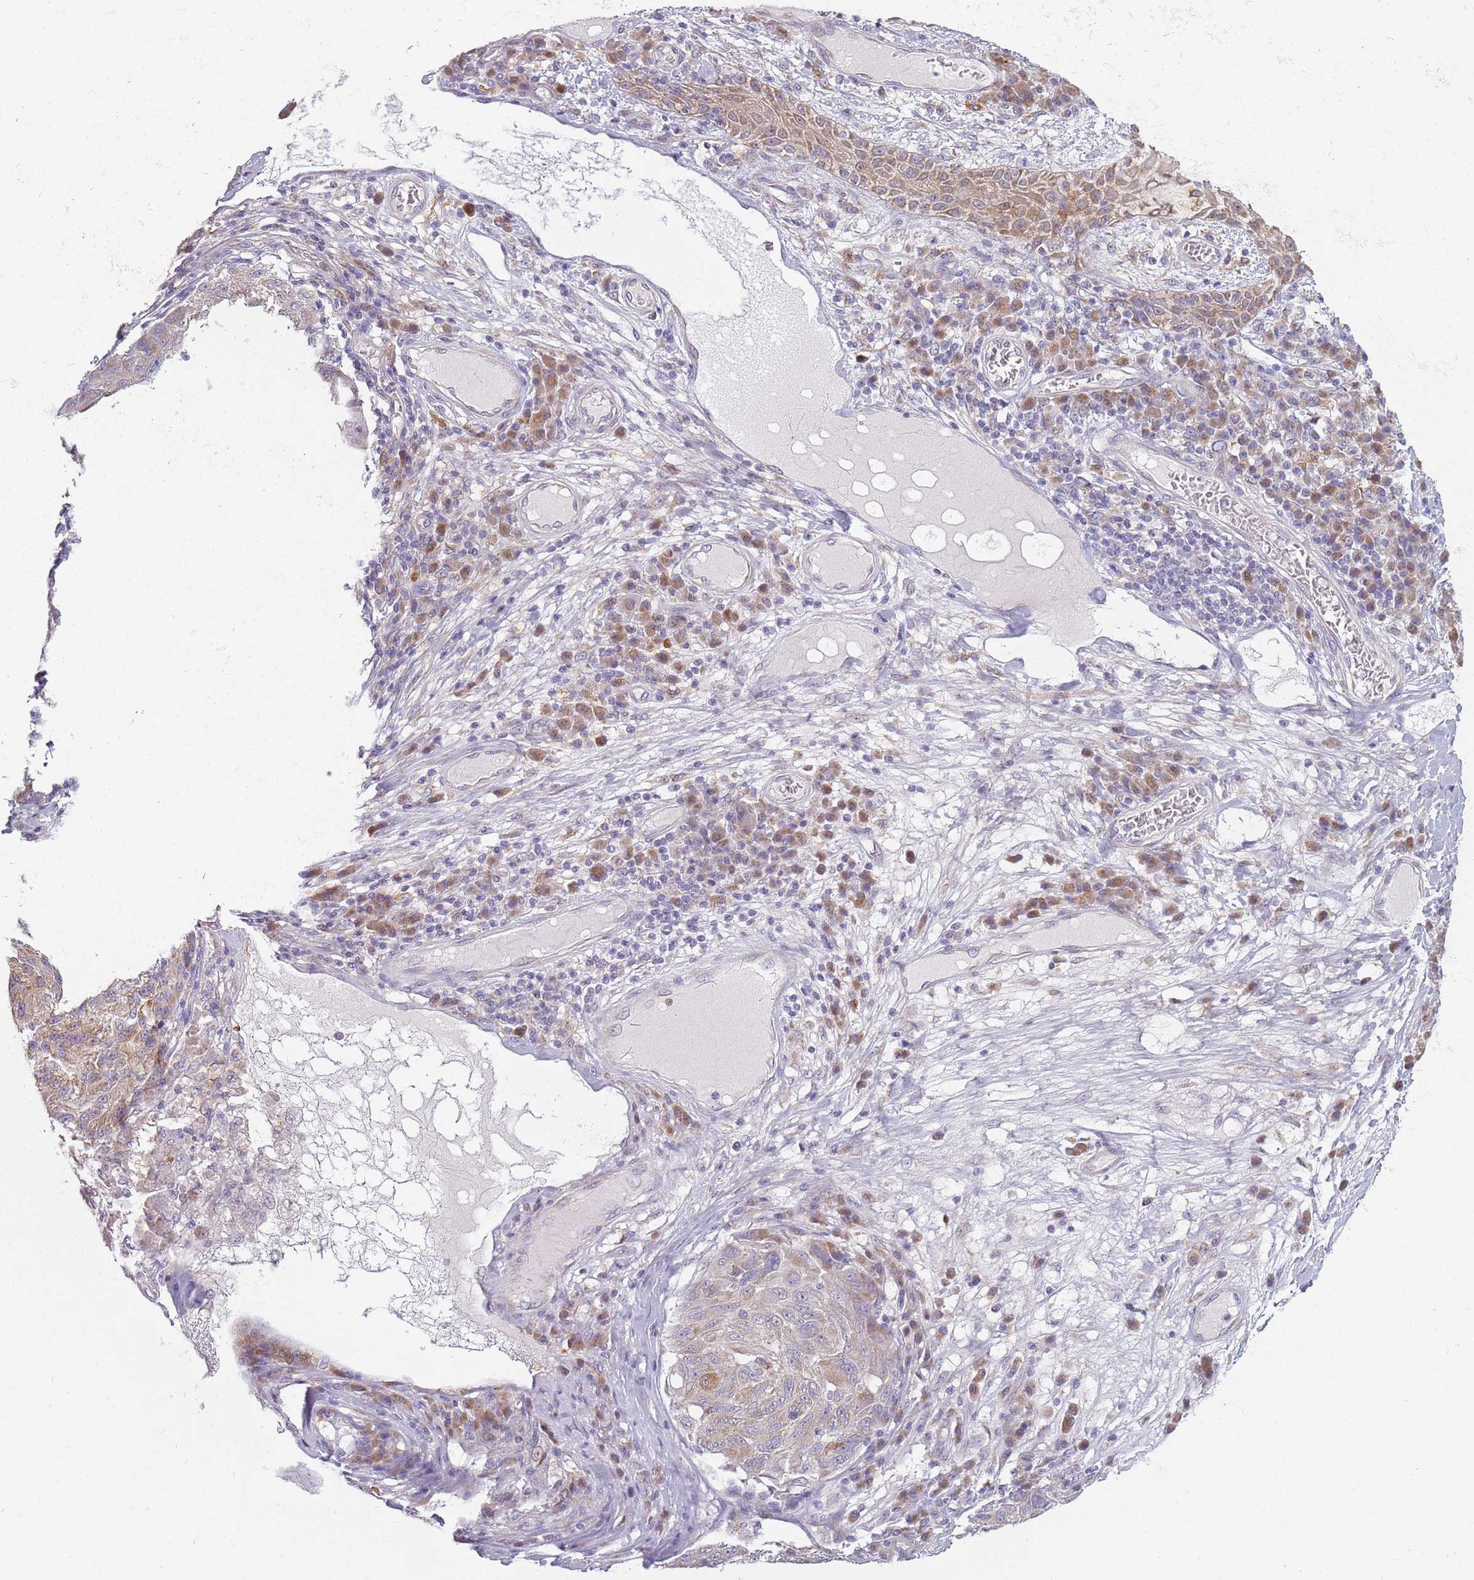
{"staining": {"intensity": "weak", "quantity": "25%-75%", "location": "cytoplasmic/membranous"}, "tissue": "melanoma", "cell_type": "Tumor cells", "image_type": "cancer", "snomed": [{"axis": "morphology", "description": "Malignant melanoma, NOS"}, {"axis": "topography", "description": "Skin"}], "caption": "Tumor cells demonstrate low levels of weak cytoplasmic/membranous staining in approximately 25%-75% of cells in melanoma.", "gene": "COQ5", "patient": {"sex": "male", "age": 53}}